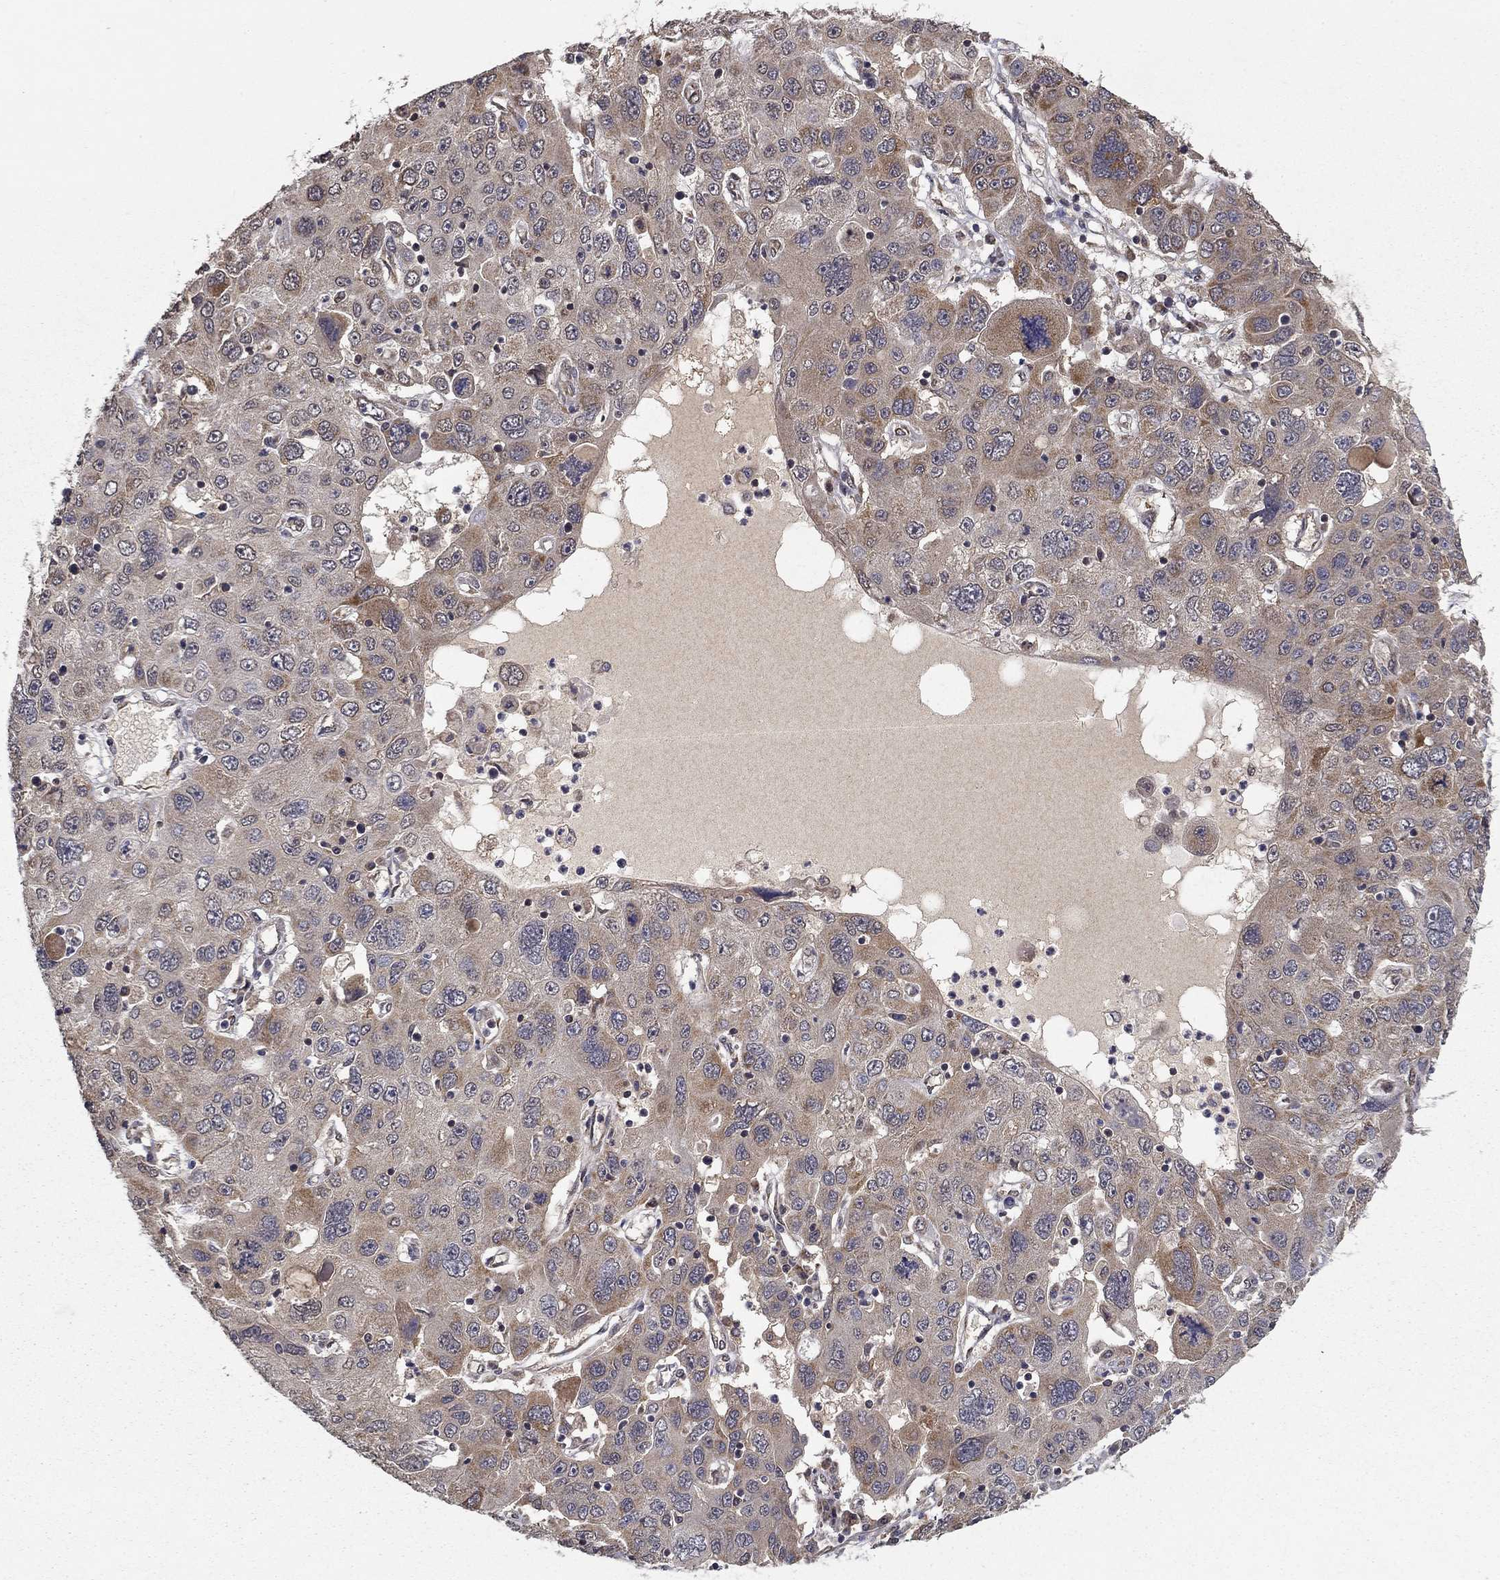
{"staining": {"intensity": "moderate", "quantity": "<25%", "location": "cytoplasmic/membranous"}, "tissue": "stomach cancer", "cell_type": "Tumor cells", "image_type": "cancer", "snomed": [{"axis": "morphology", "description": "Adenocarcinoma, NOS"}, {"axis": "topography", "description": "Stomach"}], "caption": "Tumor cells show low levels of moderate cytoplasmic/membranous staining in approximately <25% of cells in human stomach cancer (adenocarcinoma). The staining was performed using DAB to visualize the protein expression in brown, while the nuclei were stained in blue with hematoxylin (Magnification: 20x).", "gene": "SLC2A13", "patient": {"sex": "male", "age": 56}}